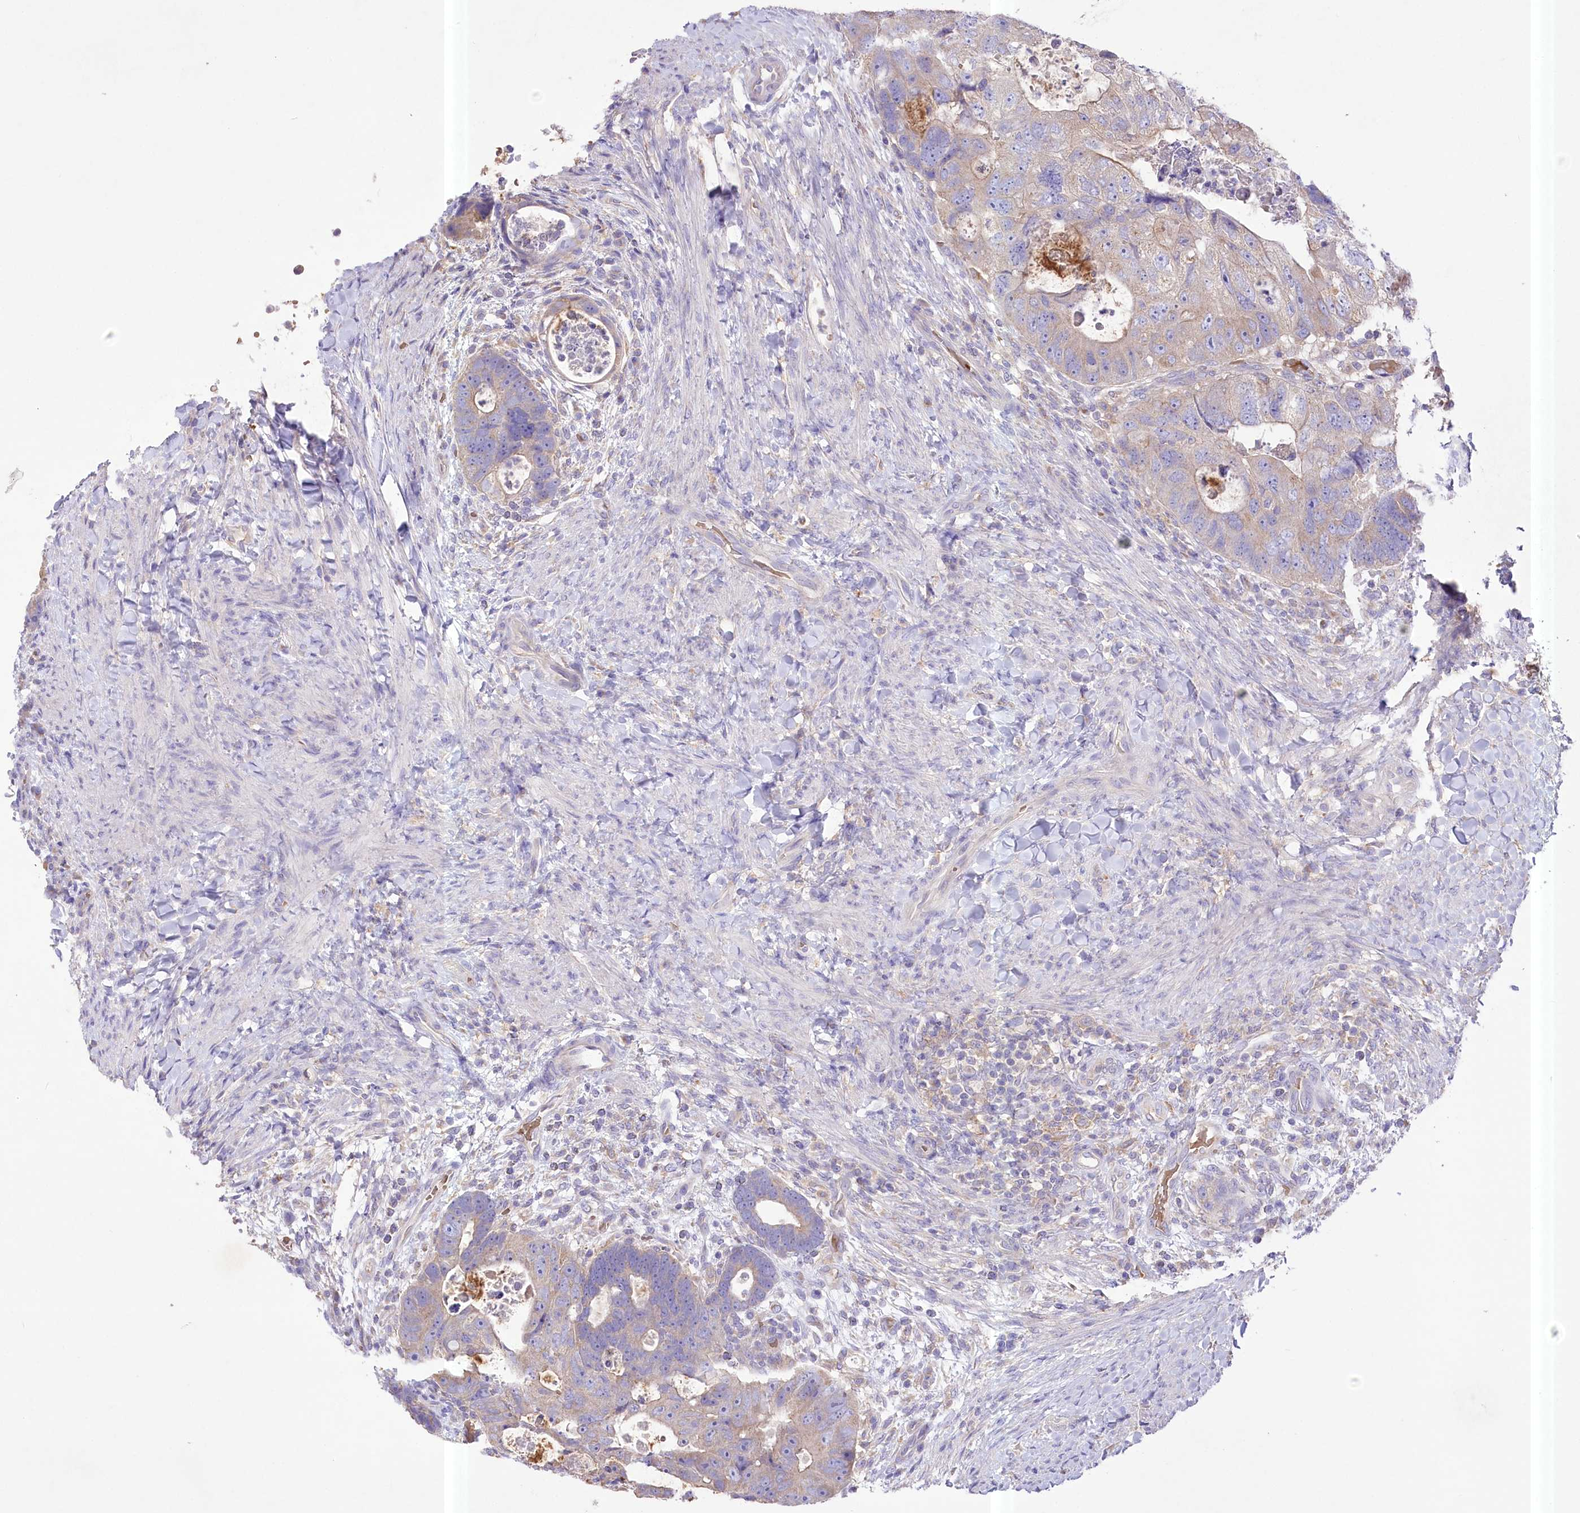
{"staining": {"intensity": "weak", "quantity": "25%-75%", "location": "cytoplasmic/membranous"}, "tissue": "colorectal cancer", "cell_type": "Tumor cells", "image_type": "cancer", "snomed": [{"axis": "morphology", "description": "Adenocarcinoma, NOS"}, {"axis": "topography", "description": "Rectum"}], "caption": "Immunohistochemical staining of human colorectal cancer (adenocarcinoma) reveals weak cytoplasmic/membranous protein staining in about 25%-75% of tumor cells. The staining is performed using DAB brown chromogen to label protein expression. The nuclei are counter-stained blue using hematoxylin.", "gene": "PRSS53", "patient": {"sex": "male", "age": 59}}